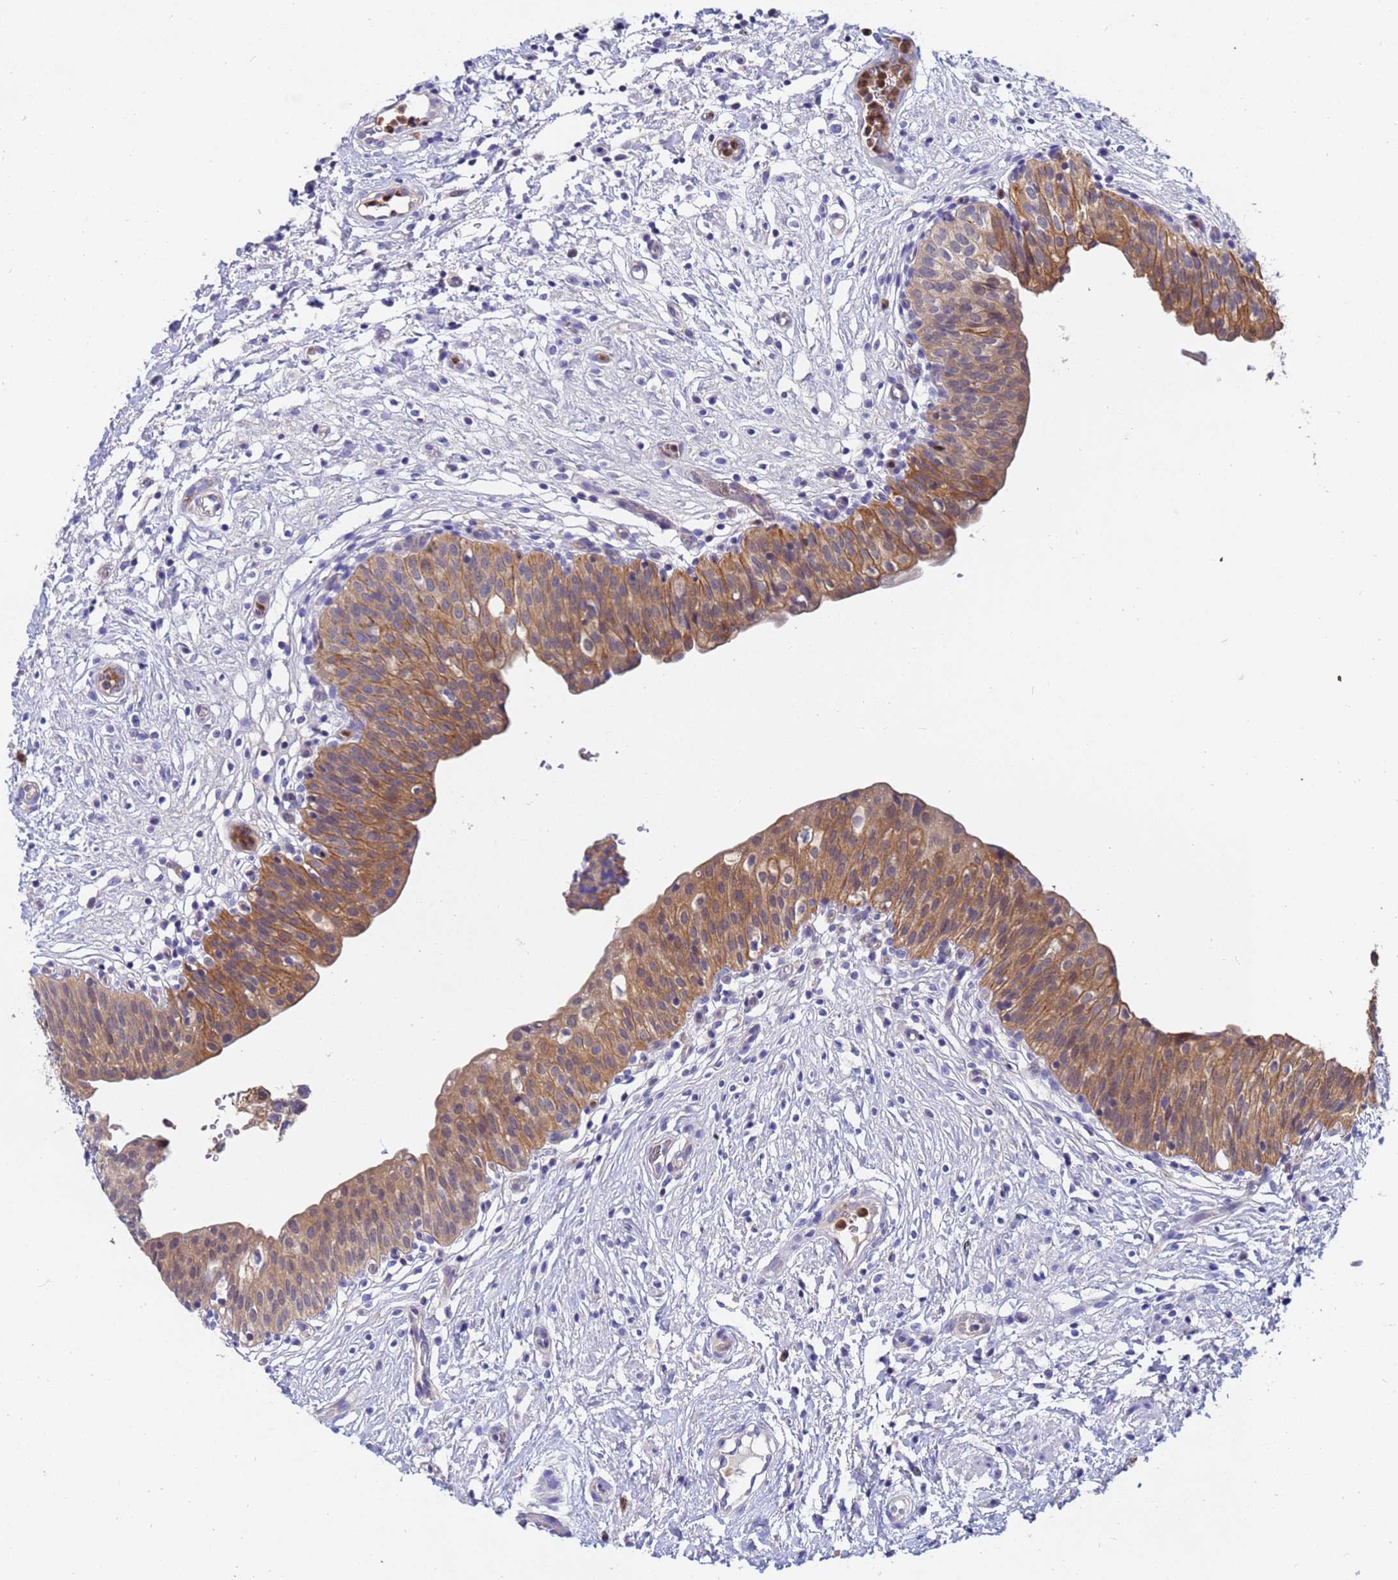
{"staining": {"intensity": "moderate", "quantity": ">75%", "location": "cytoplasmic/membranous"}, "tissue": "urinary bladder", "cell_type": "Urothelial cells", "image_type": "normal", "snomed": [{"axis": "morphology", "description": "Normal tissue, NOS"}, {"axis": "topography", "description": "Urinary bladder"}], "caption": "Immunohistochemistry photomicrograph of normal urinary bladder stained for a protein (brown), which exhibits medium levels of moderate cytoplasmic/membranous staining in about >75% of urothelial cells.", "gene": "TTLL11", "patient": {"sex": "male", "age": 55}}